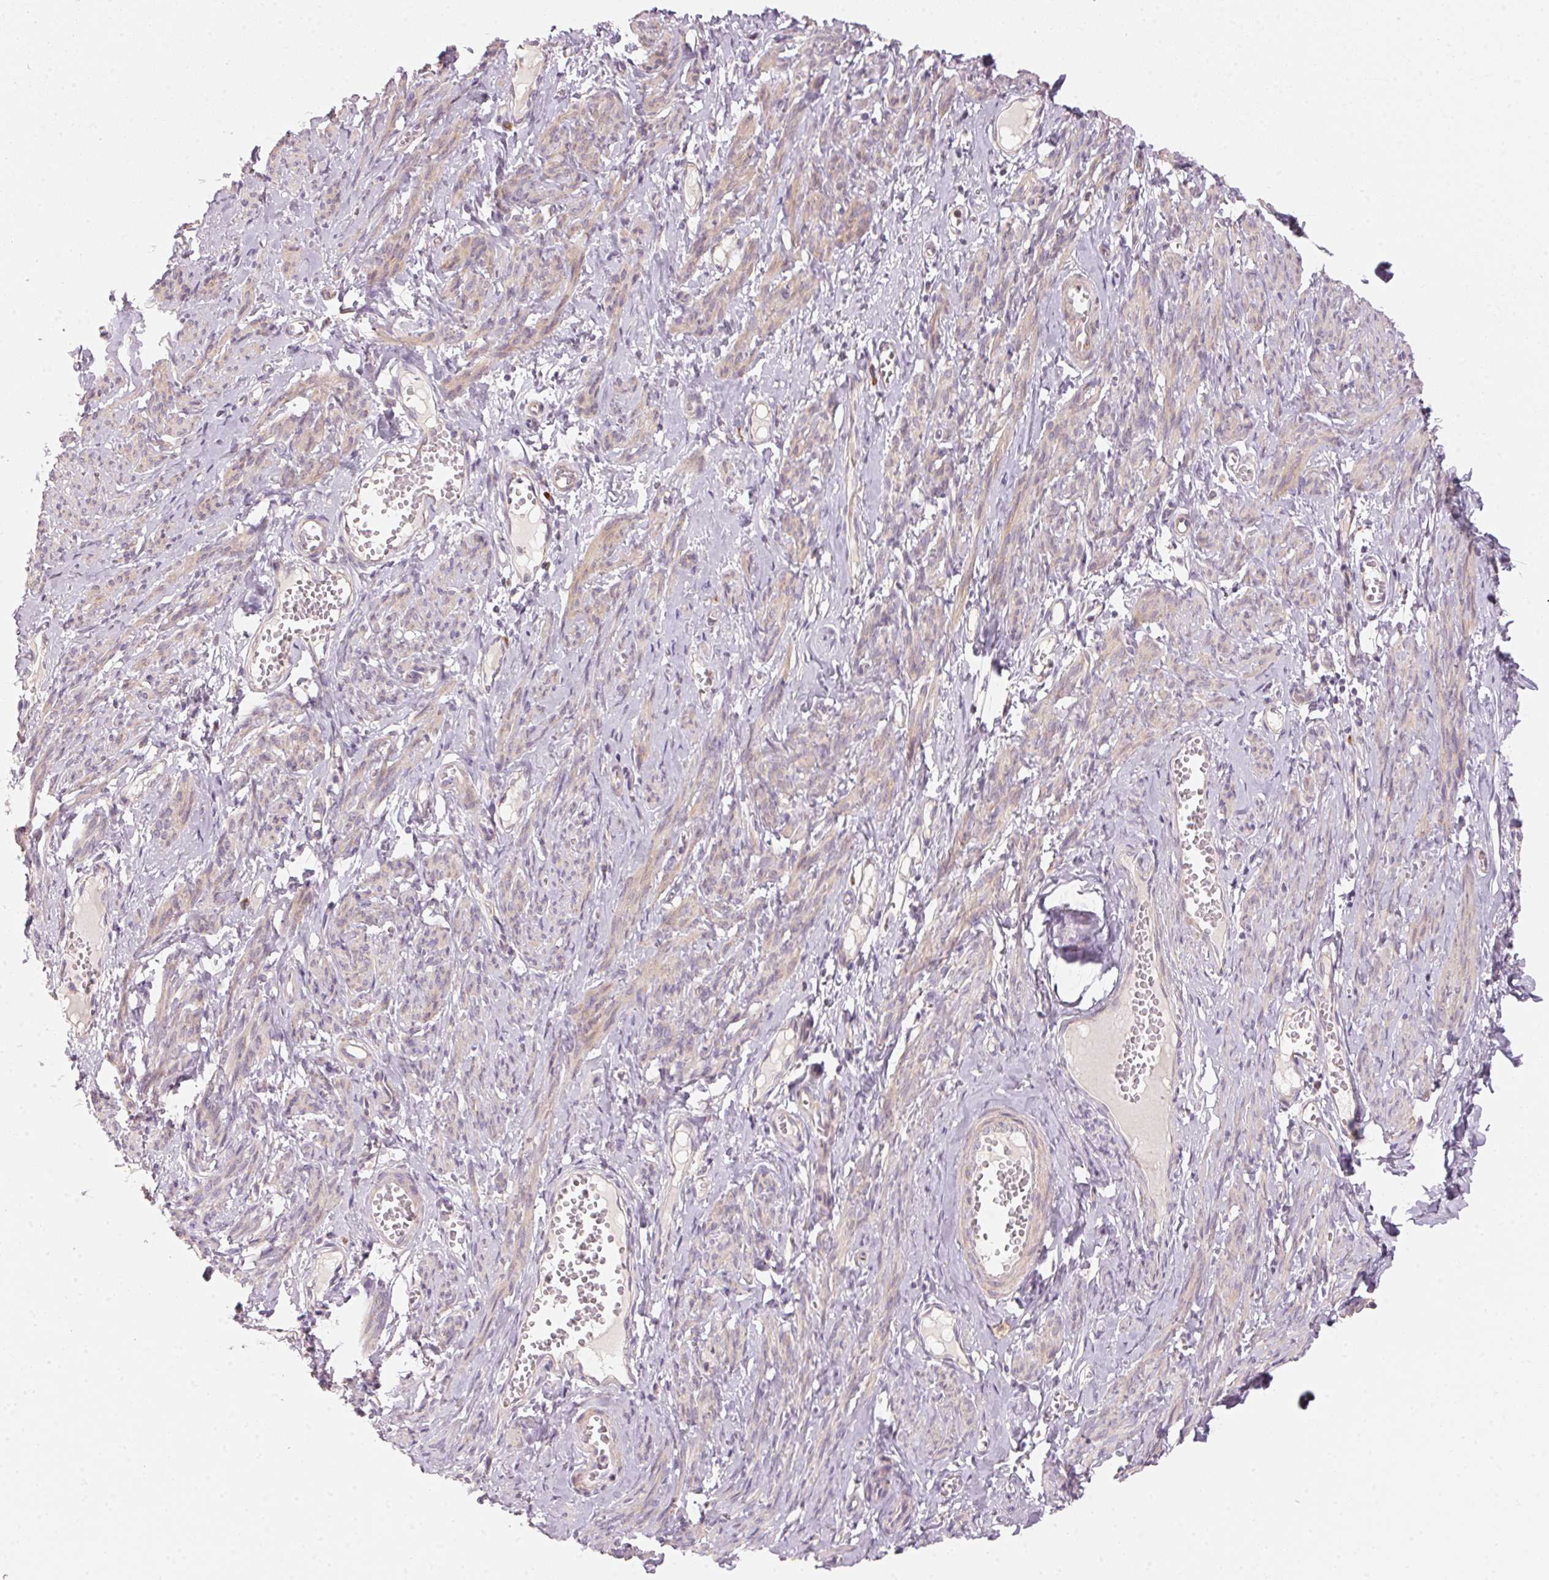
{"staining": {"intensity": "weak", "quantity": "25%-75%", "location": "cytoplasmic/membranous"}, "tissue": "smooth muscle", "cell_type": "Smooth muscle cells", "image_type": "normal", "snomed": [{"axis": "morphology", "description": "Normal tissue, NOS"}, {"axis": "topography", "description": "Smooth muscle"}], "caption": "The immunohistochemical stain shows weak cytoplasmic/membranous positivity in smooth muscle cells of normal smooth muscle. The staining was performed using DAB (3,3'-diaminobenzidine) to visualize the protein expression in brown, while the nuclei were stained in blue with hematoxylin (Magnification: 20x).", "gene": "BLOC1S2", "patient": {"sex": "female", "age": 65}}